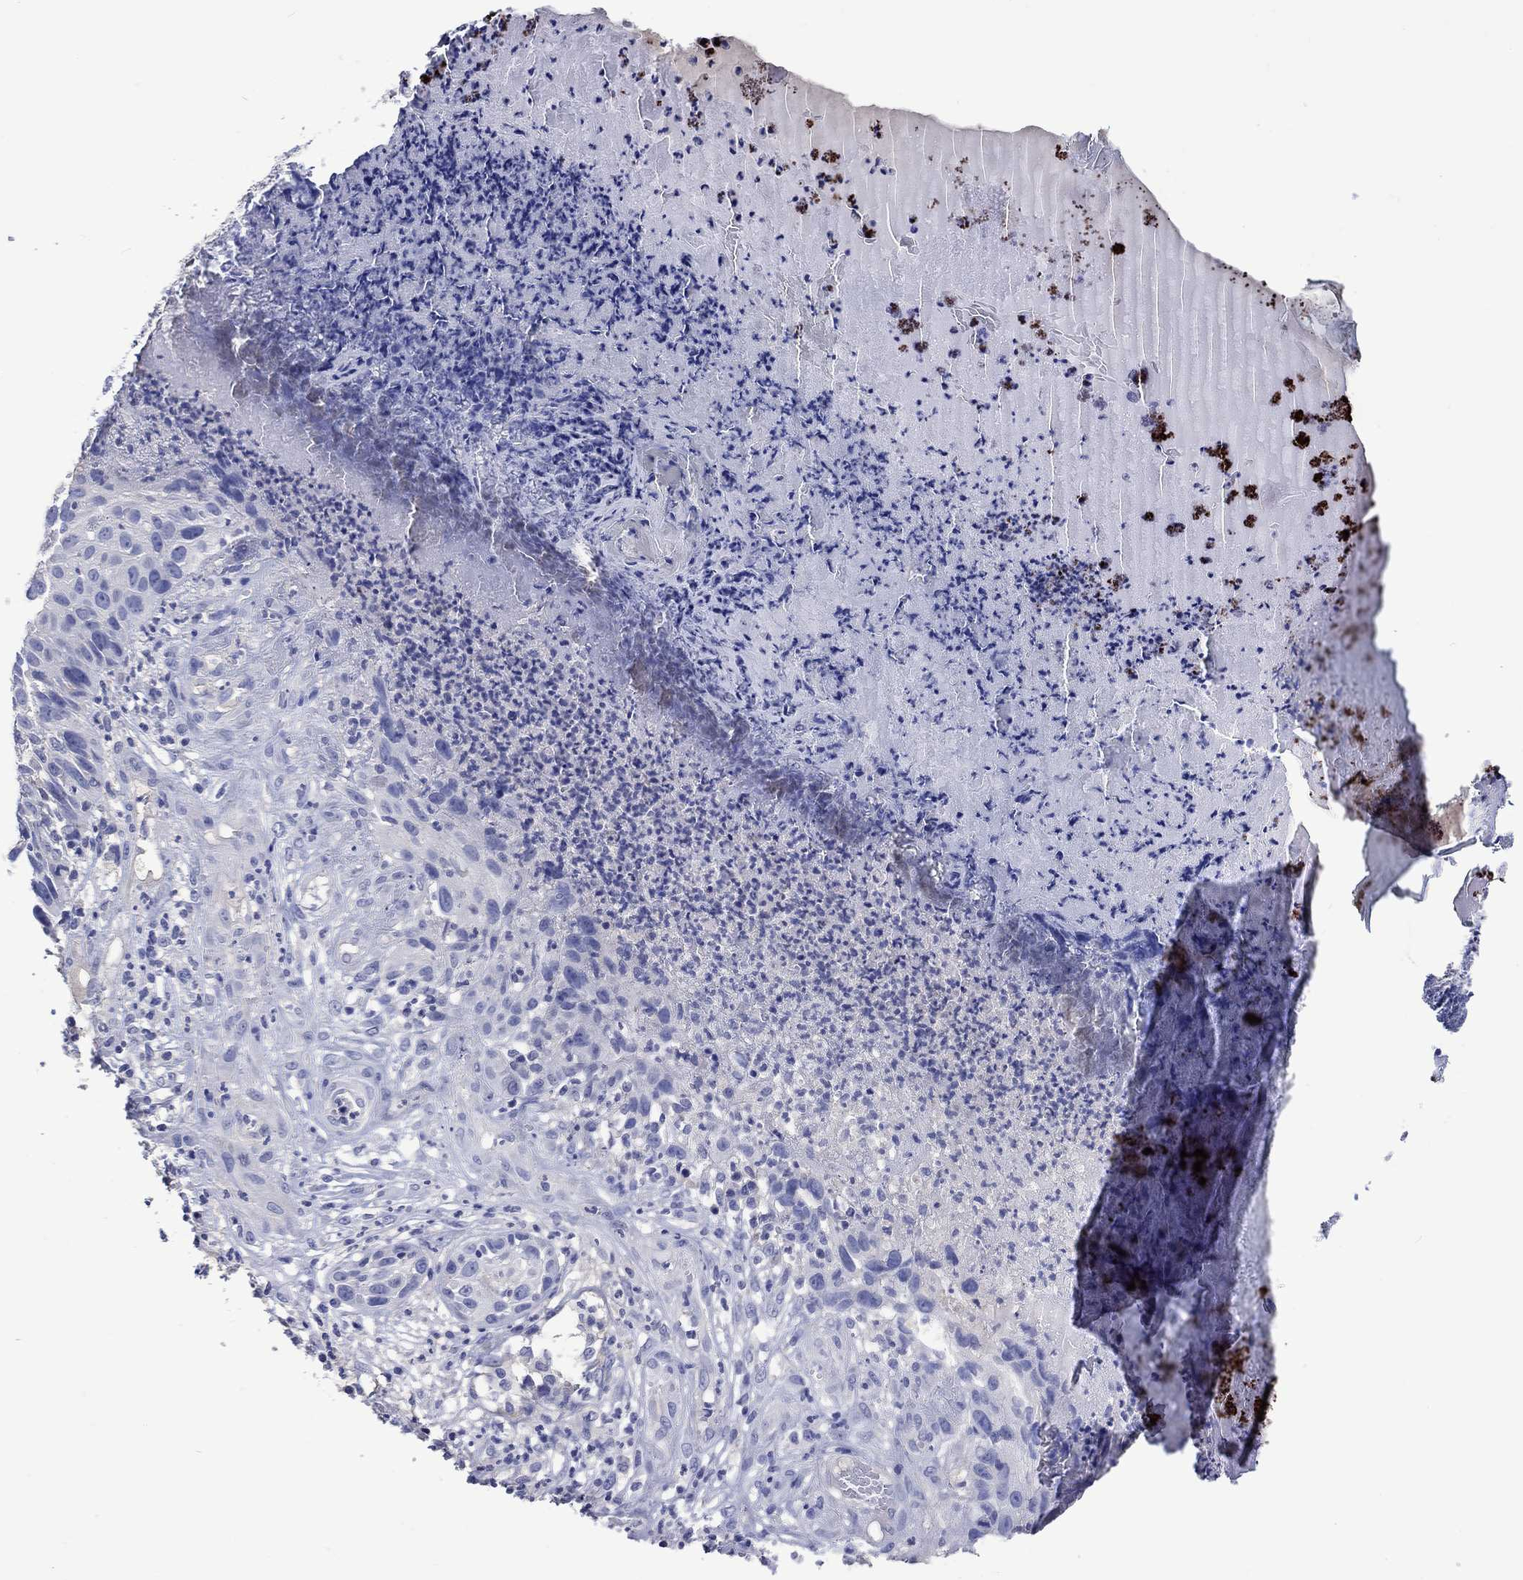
{"staining": {"intensity": "negative", "quantity": "none", "location": "none"}, "tissue": "skin cancer", "cell_type": "Tumor cells", "image_type": "cancer", "snomed": [{"axis": "morphology", "description": "Squamous cell carcinoma, NOS"}, {"axis": "topography", "description": "Skin"}], "caption": "This is an immunohistochemistry (IHC) micrograph of squamous cell carcinoma (skin). There is no expression in tumor cells.", "gene": "TOMM20L", "patient": {"sex": "male", "age": 92}}